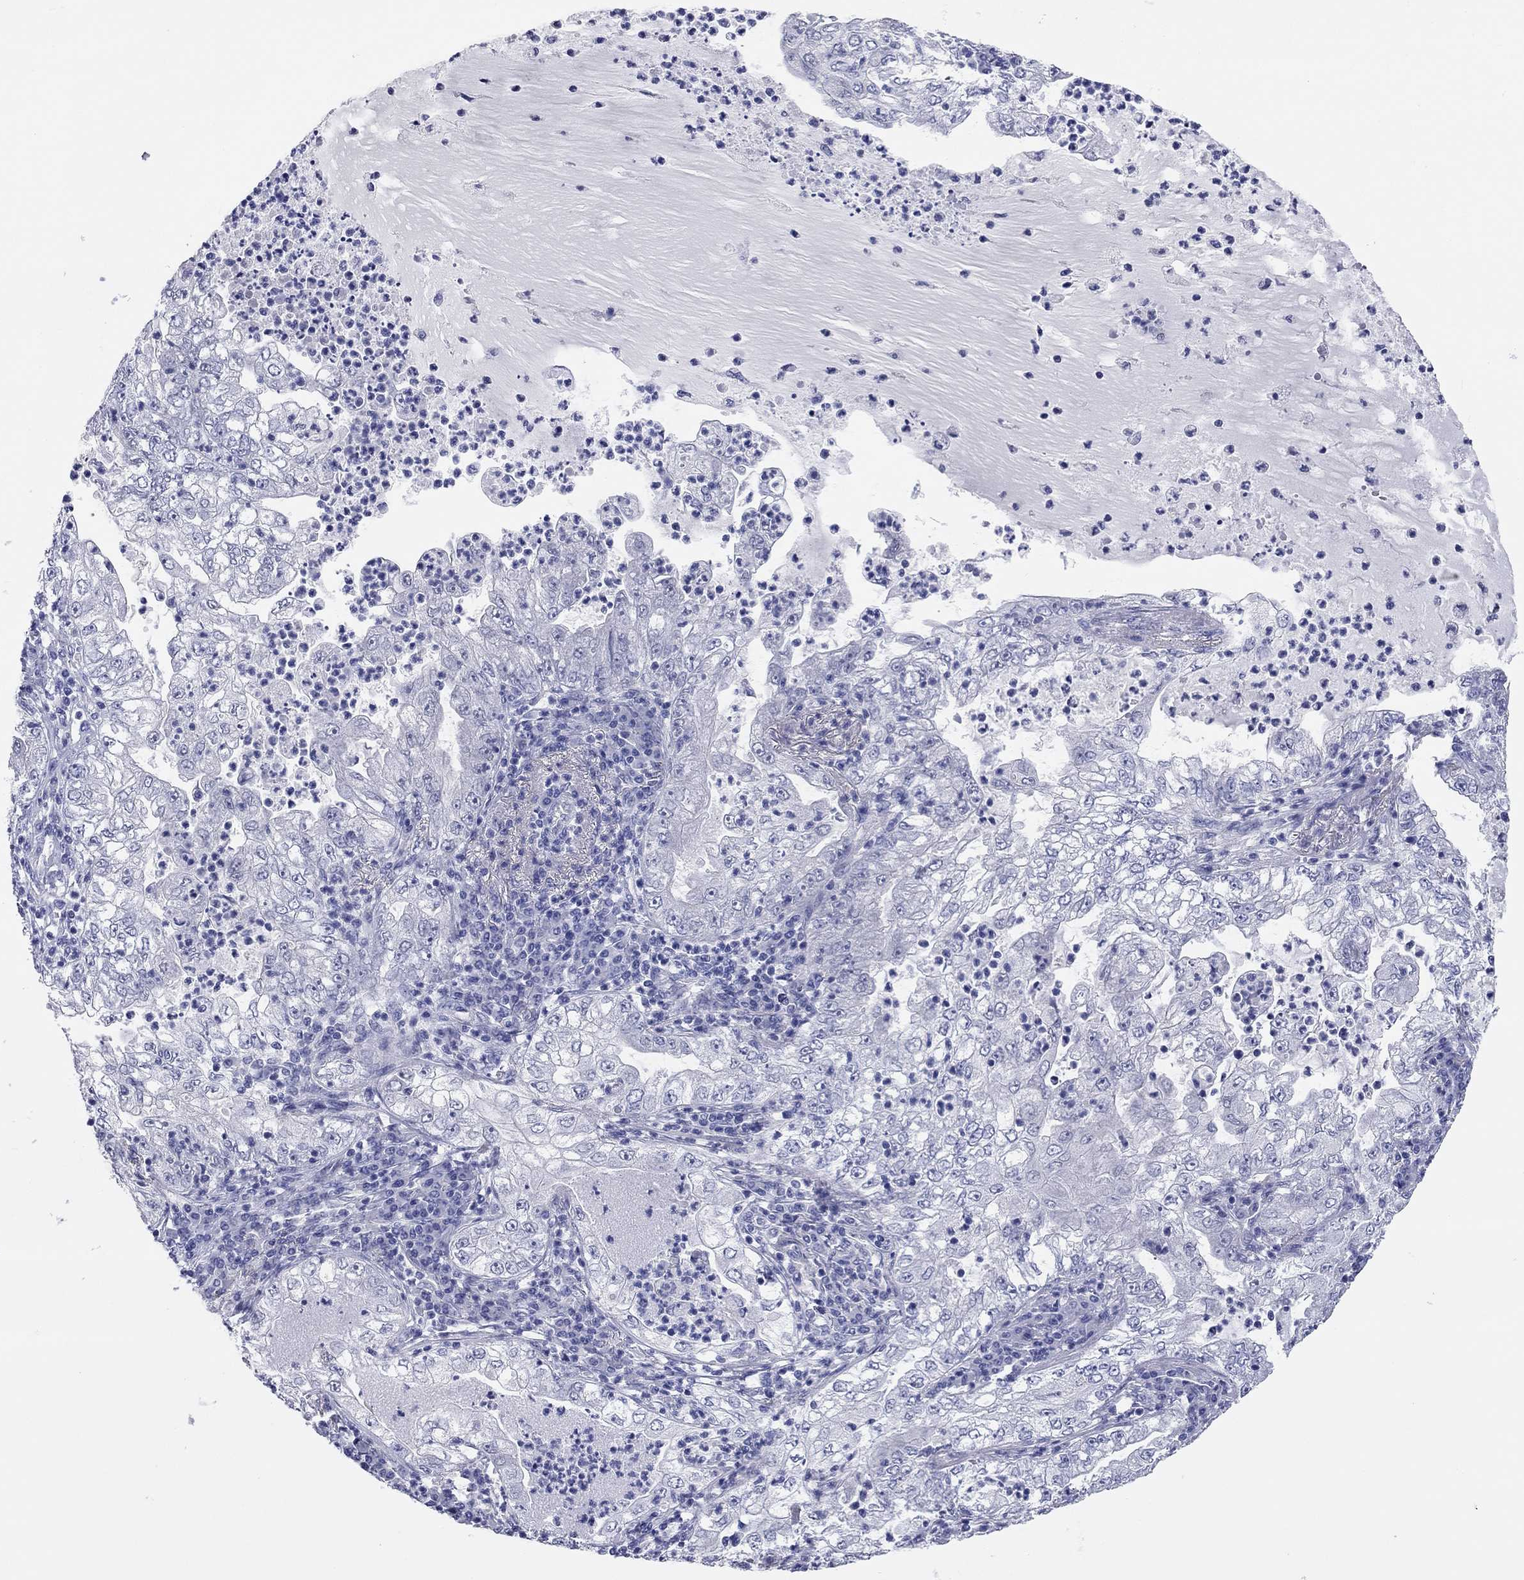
{"staining": {"intensity": "negative", "quantity": "none", "location": "none"}, "tissue": "lung cancer", "cell_type": "Tumor cells", "image_type": "cancer", "snomed": [{"axis": "morphology", "description": "Adenocarcinoma, NOS"}, {"axis": "topography", "description": "Lung"}], "caption": "Immunohistochemistry (IHC) of adenocarcinoma (lung) reveals no positivity in tumor cells.", "gene": "TMEM221", "patient": {"sex": "female", "age": 73}}